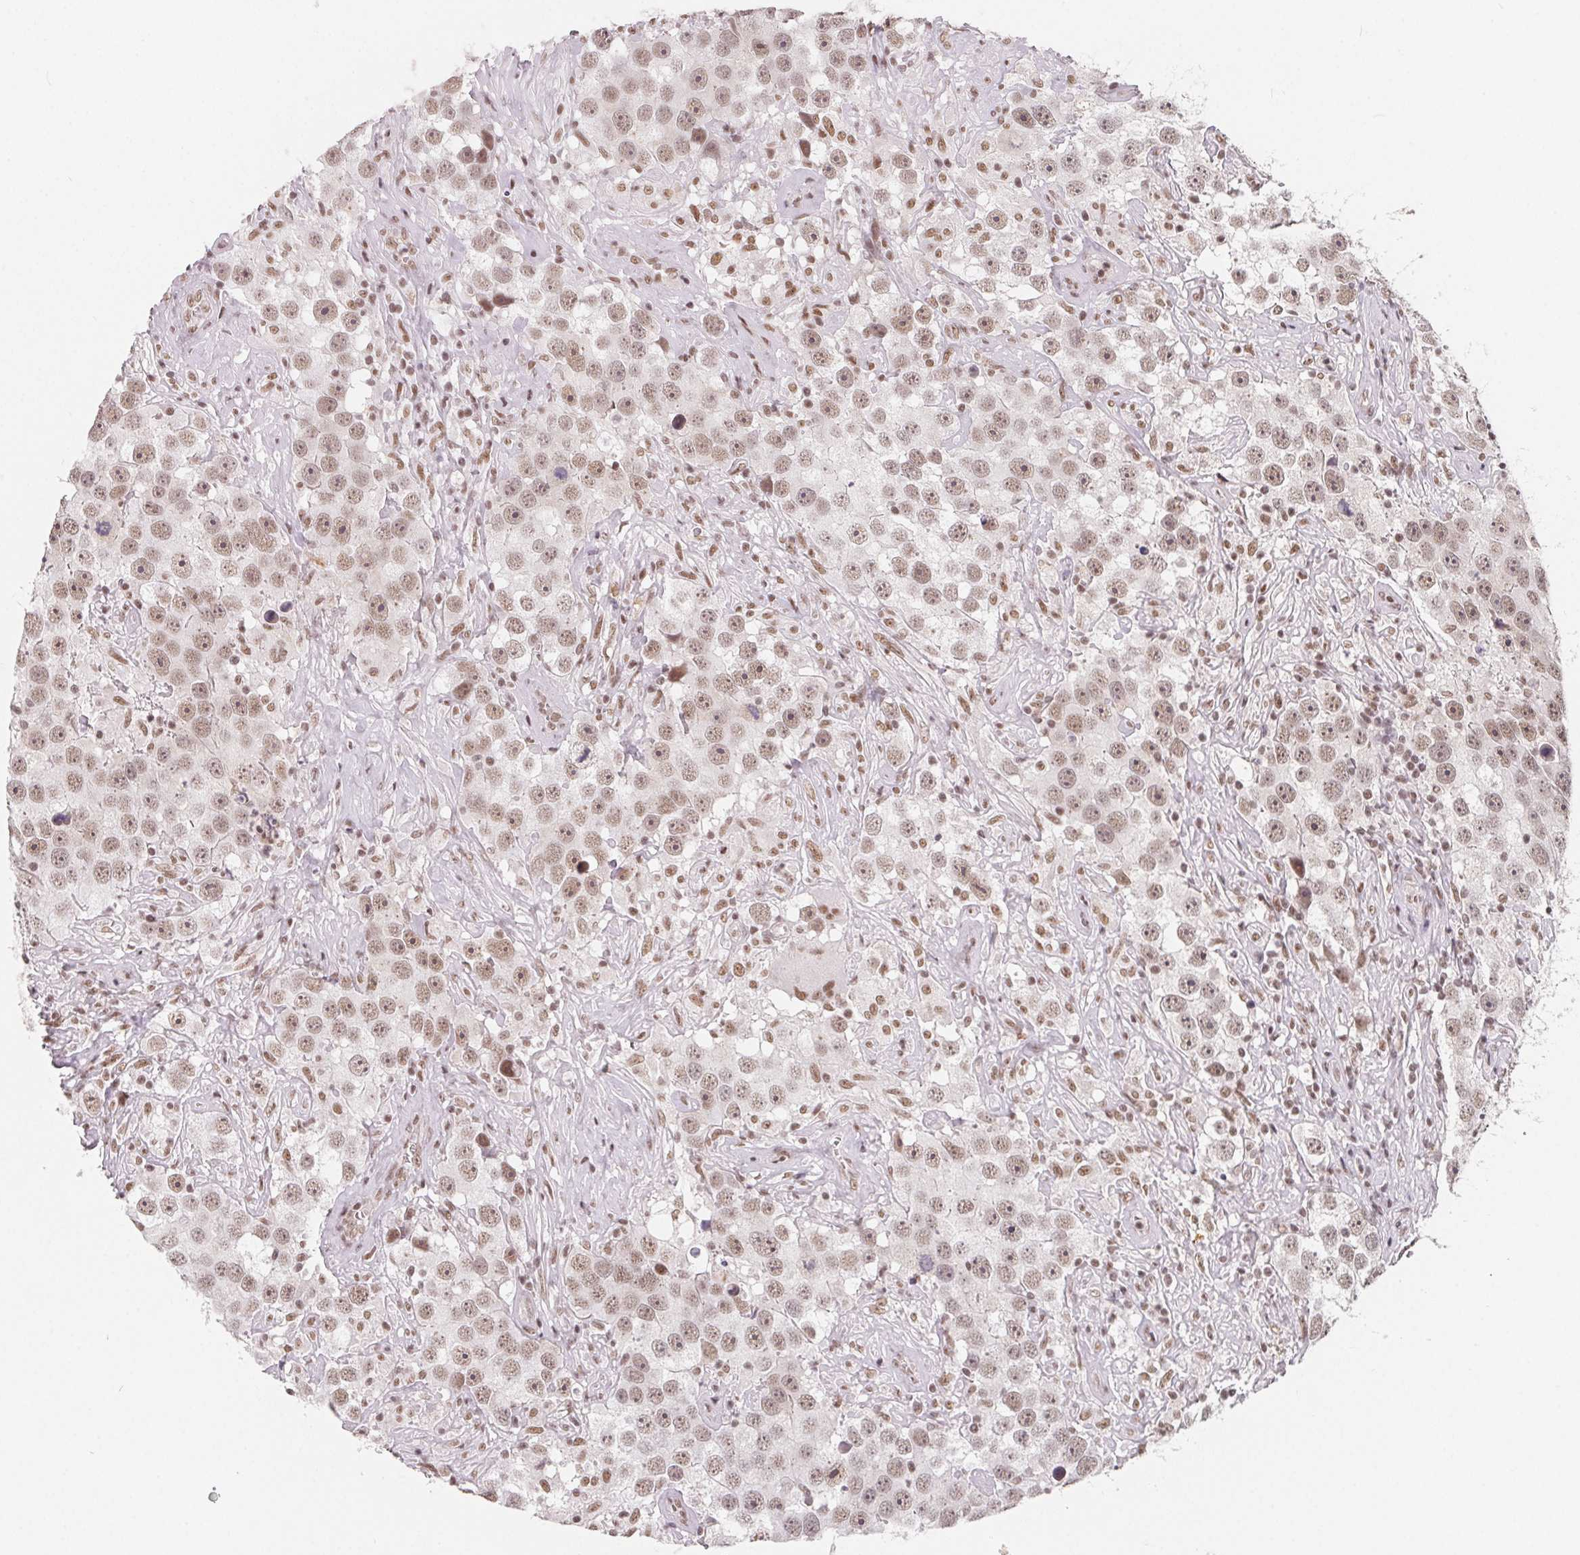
{"staining": {"intensity": "weak", "quantity": ">75%", "location": "nuclear"}, "tissue": "testis cancer", "cell_type": "Tumor cells", "image_type": "cancer", "snomed": [{"axis": "morphology", "description": "Seminoma, NOS"}, {"axis": "topography", "description": "Testis"}], "caption": "Brown immunohistochemical staining in testis cancer (seminoma) reveals weak nuclear expression in about >75% of tumor cells. The staining was performed using DAB to visualize the protein expression in brown, while the nuclei were stained in blue with hematoxylin (Magnification: 20x).", "gene": "TCERG1", "patient": {"sex": "male", "age": 49}}